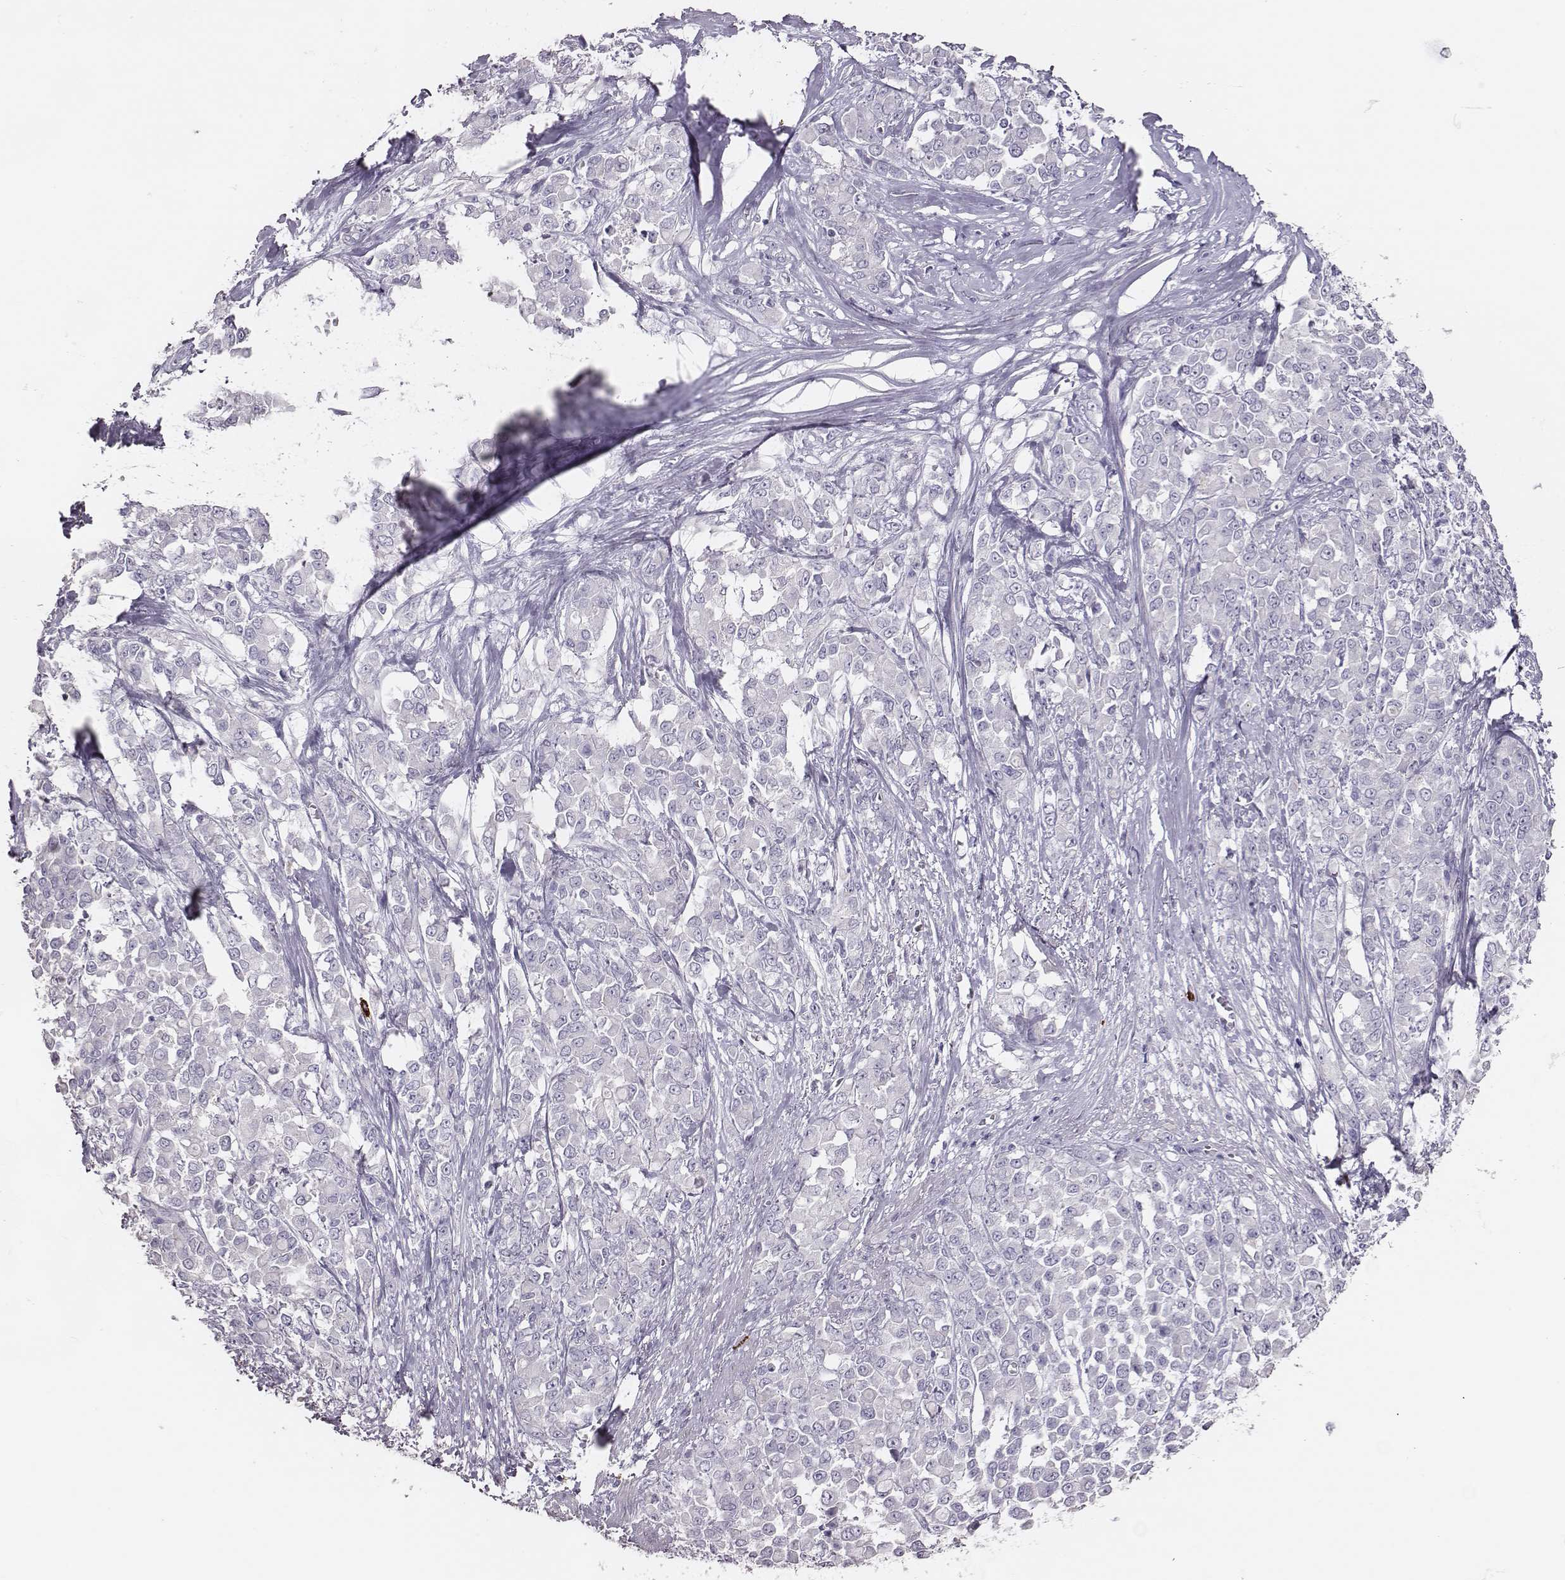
{"staining": {"intensity": "negative", "quantity": "none", "location": "none"}, "tissue": "stomach cancer", "cell_type": "Tumor cells", "image_type": "cancer", "snomed": [{"axis": "morphology", "description": "Adenocarcinoma, NOS"}, {"axis": "topography", "description": "Stomach"}], "caption": "IHC of human stomach cancer displays no staining in tumor cells. (DAB IHC visualized using brightfield microscopy, high magnification).", "gene": "P2RY10", "patient": {"sex": "female", "age": 76}}